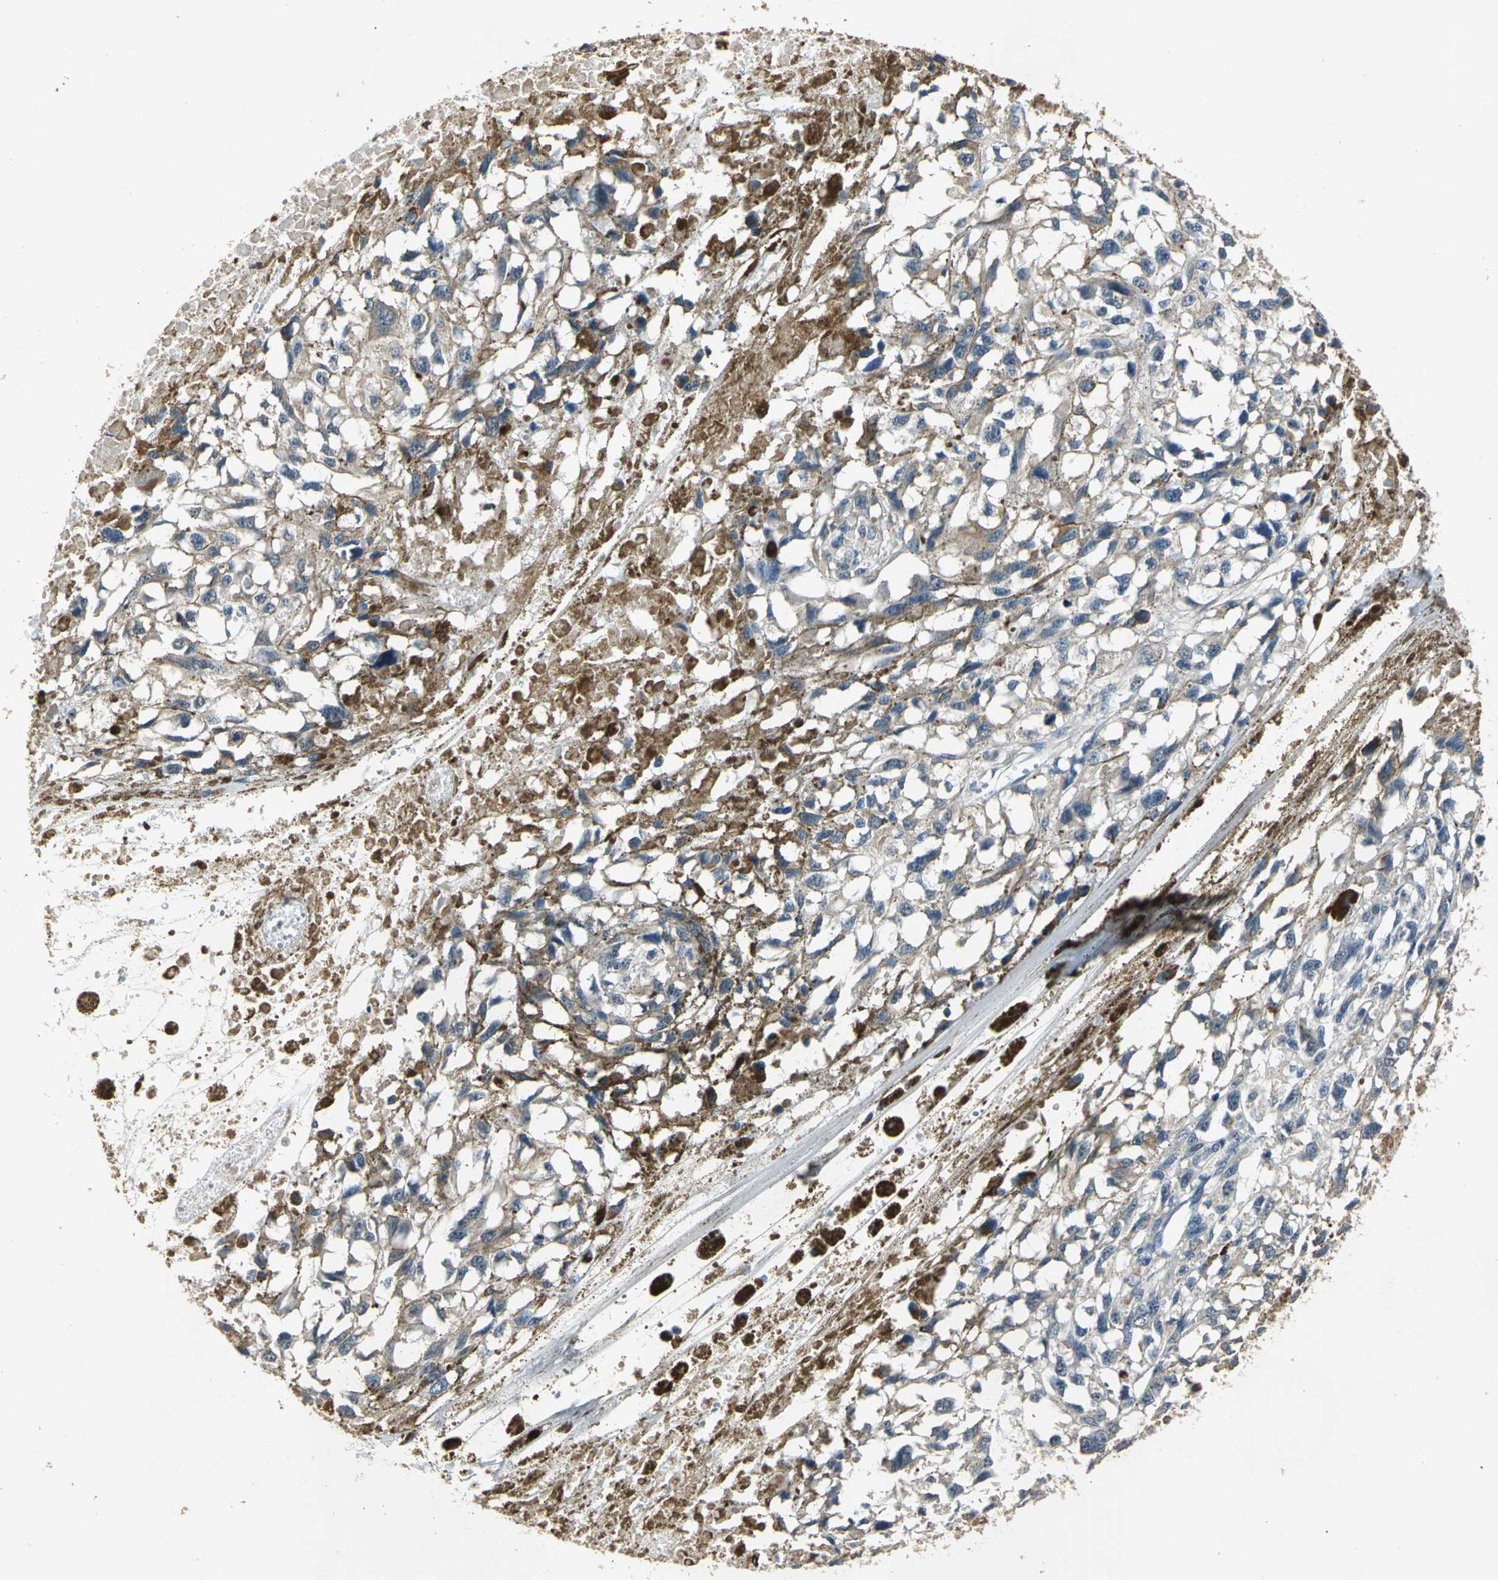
{"staining": {"intensity": "moderate", "quantity": ">75%", "location": "cytoplasmic/membranous"}, "tissue": "melanoma", "cell_type": "Tumor cells", "image_type": "cancer", "snomed": [{"axis": "morphology", "description": "Malignant melanoma, Metastatic site"}, {"axis": "topography", "description": "Lymph node"}], "caption": "Malignant melanoma (metastatic site) stained with a brown dye shows moderate cytoplasmic/membranous positive positivity in about >75% of tumor cells.", "gene": "OCLN", "patient": {"sex": "male", "age": 59}}